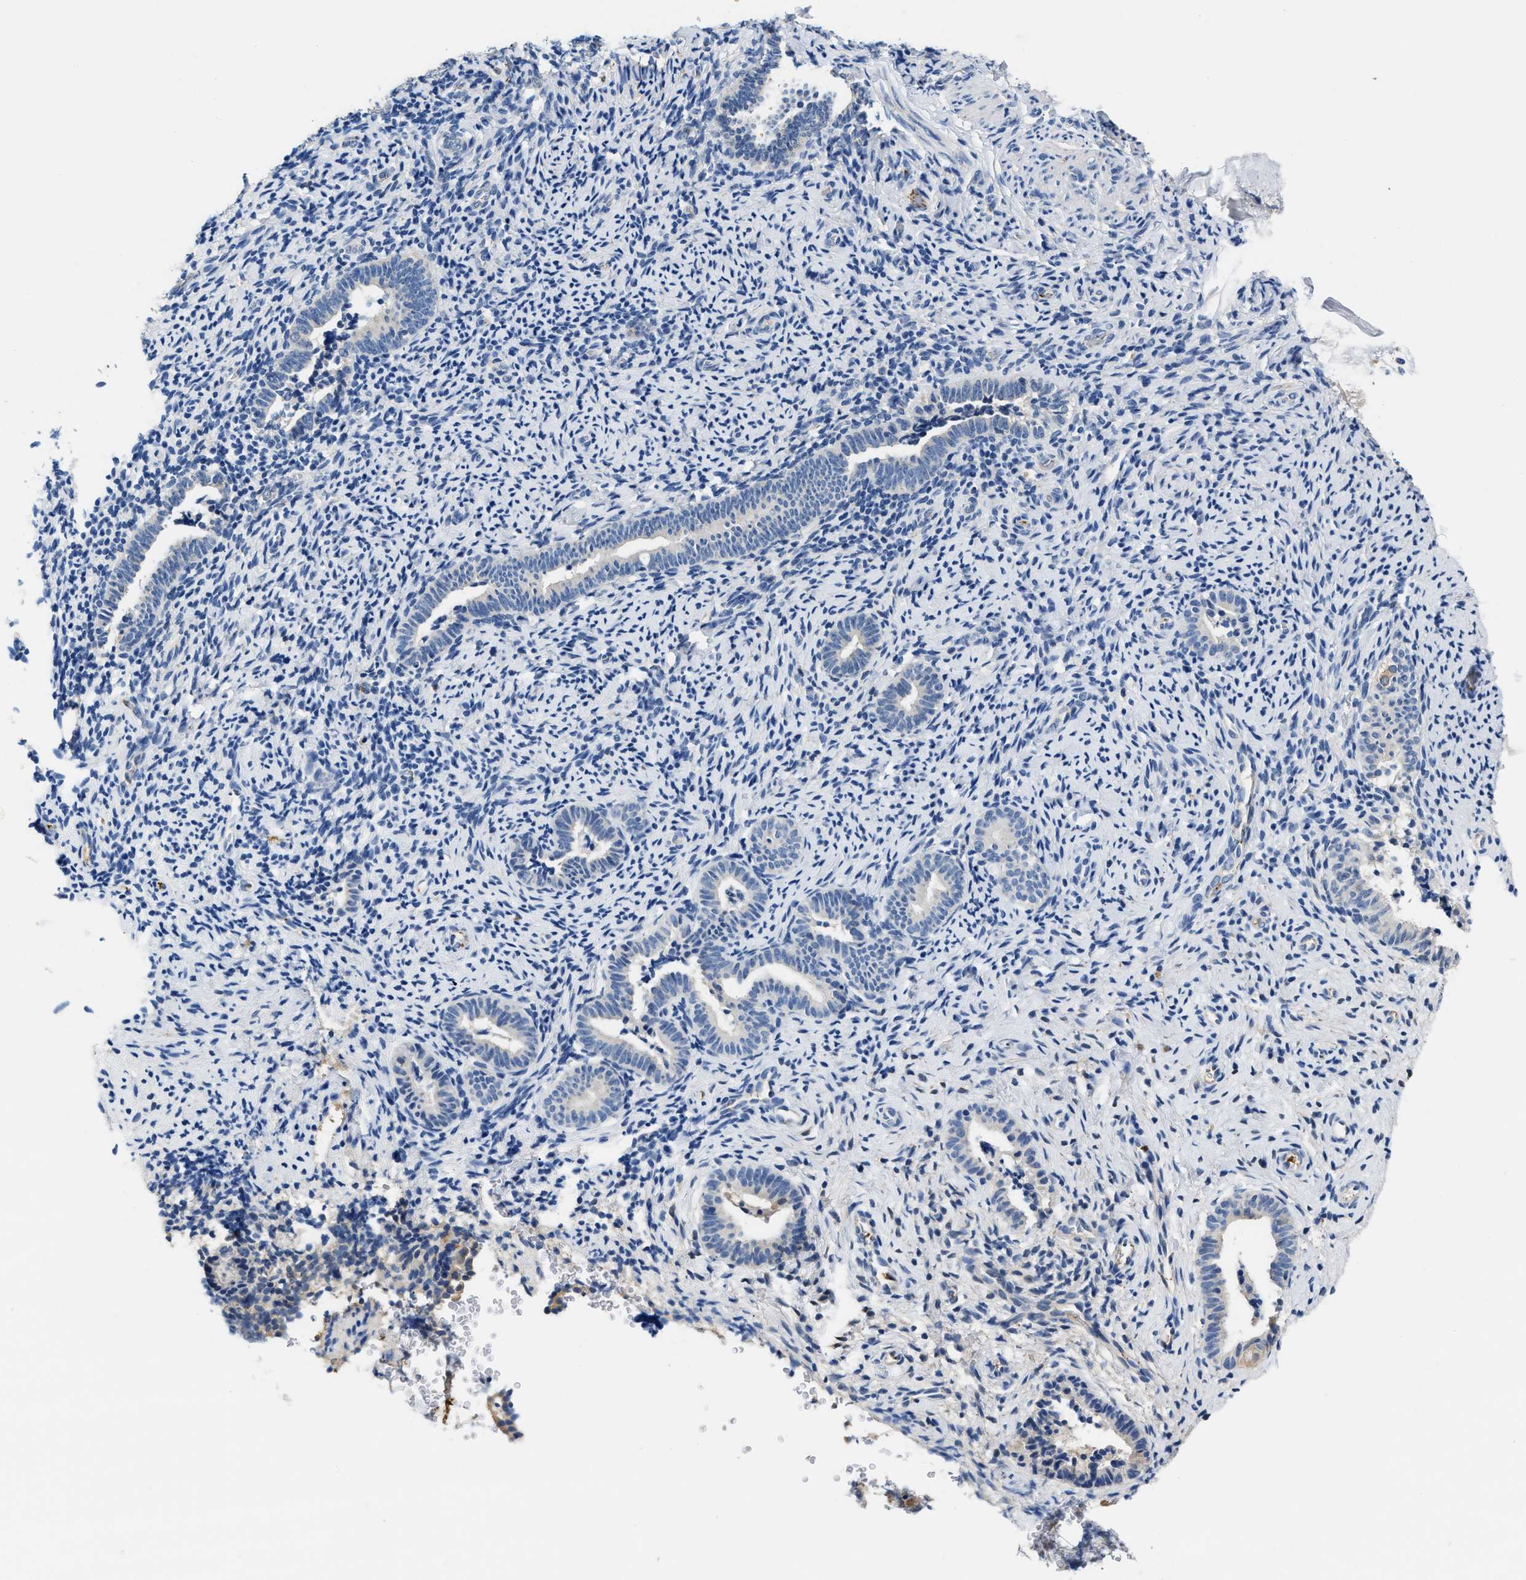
{"staining": {"intensity": "negative", "quantity": "none", "location": "none"}, "tissue": "endometrium", "cell_type": "Cells in endometrial stroma", "image_type": "normal", "snomed": [{"axis": "morphology", "description": "Normal tissue, NOS"}, {"axis": "topography", "description": "Endometrium"}], "caption": "Protein analysis of unremarkable endometrium reveals no significant positivity in cells in endometrial stroma.", "gene": "TUT7", "patient": {"sex": "female", "age": 51}}